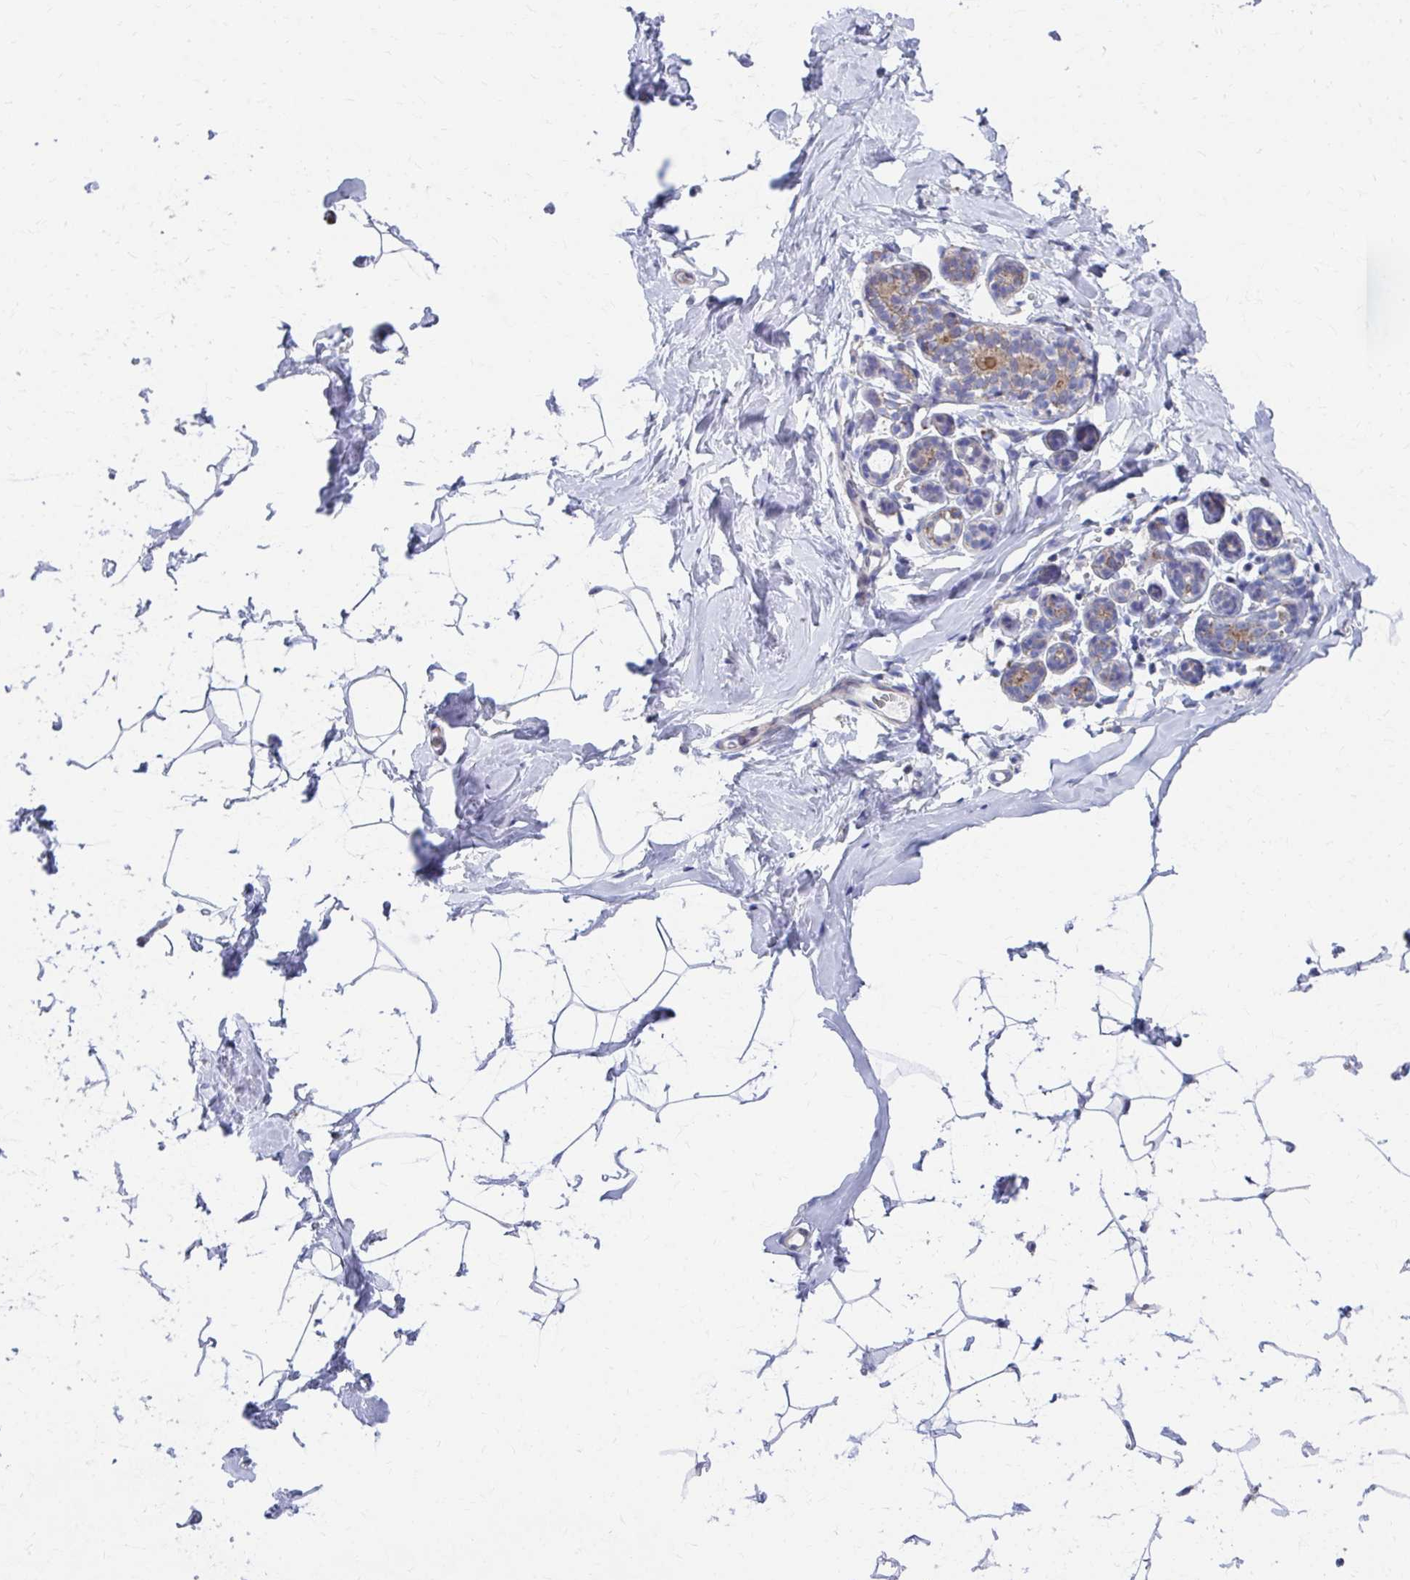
{"staining": {"intensity": "negative", "quantity": "none", "location": "none"}, "tissue": "breast", "cell_type": "Adipocytes", "image_type": "normal", "snomed": [{"axis": "morphology", "description": "Normal tissue, NOS"}, {"axis": "topography", "description": "Breast"}], "caption": "The IHC micrograph has no significant staining in adipocytes of breast. (DAB (3,3'-diaminobenzidine) immunohistochemistry (IHC) visualized using brightfield microscopy, high magnification).", "gene": "RCC1L", "patient": {"sex": "female", "age": 32}}